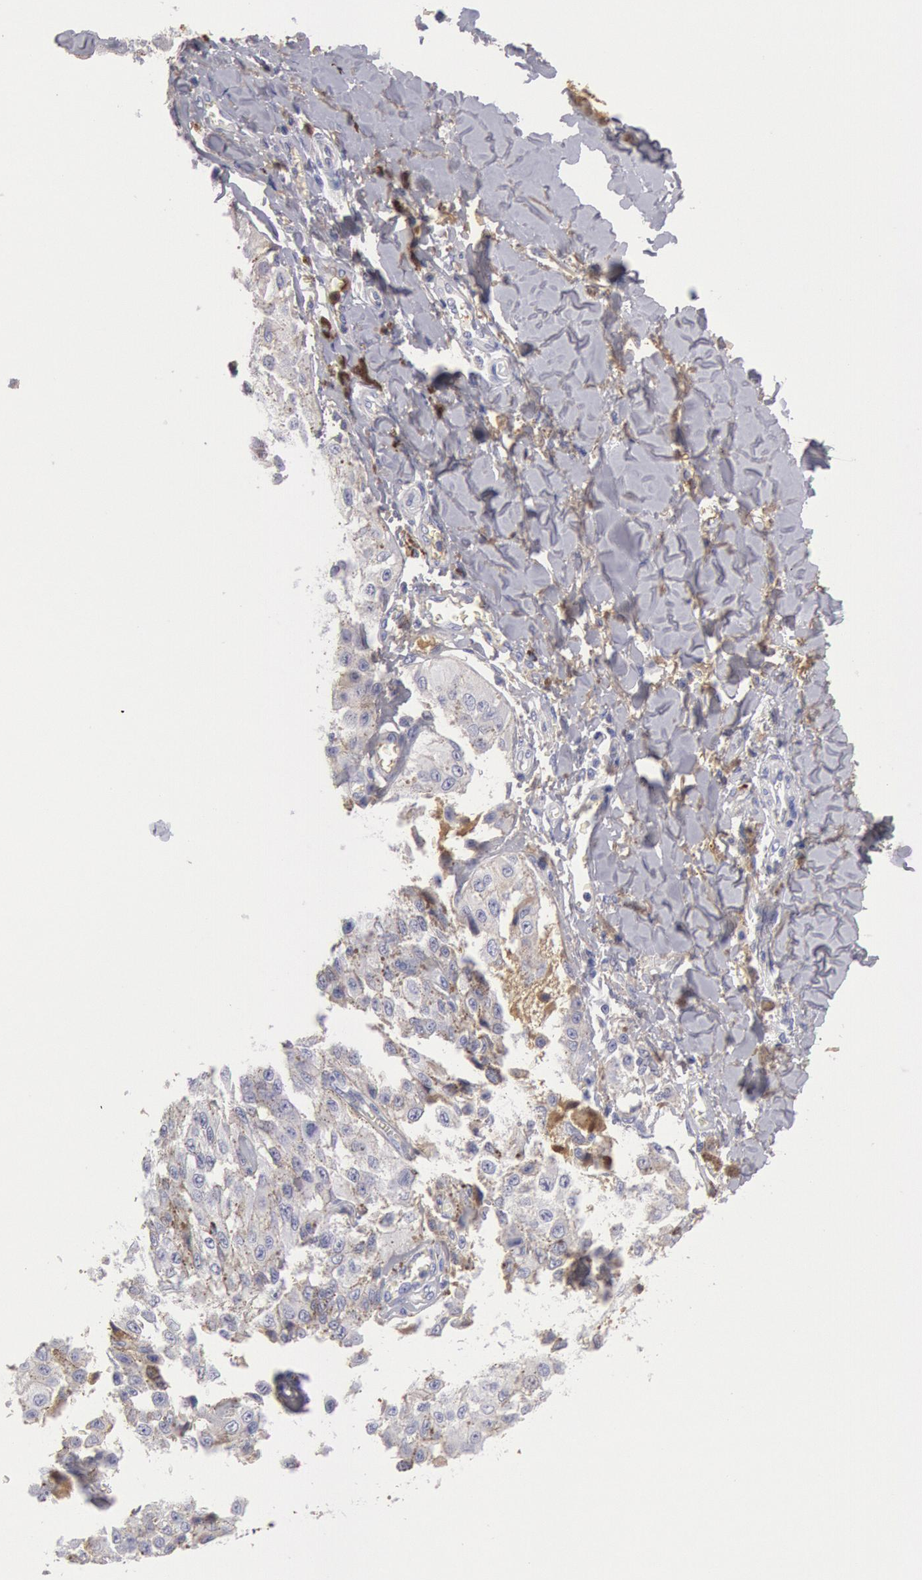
{"staining": {"intensity": "weak", "quantity": "<25%", "location": "cytoplasmic/membranous"}, "tissue": "melanoma", "cell_type": "Tumor cells", "image_type": "cancer", "snomed": [{"axis": "morphology", "description": "Malignant melanoma, NOS"}, {"axis": "topography", "description": "Skin"}], "caption": "Immunohistochemistry histopathology image of neoplastic tissue: human melanoma stained with DAB shows no significant protein expression in tumor cells.", "gene": "IGHA1", "patient": {"sex": "female", "age": 82}}